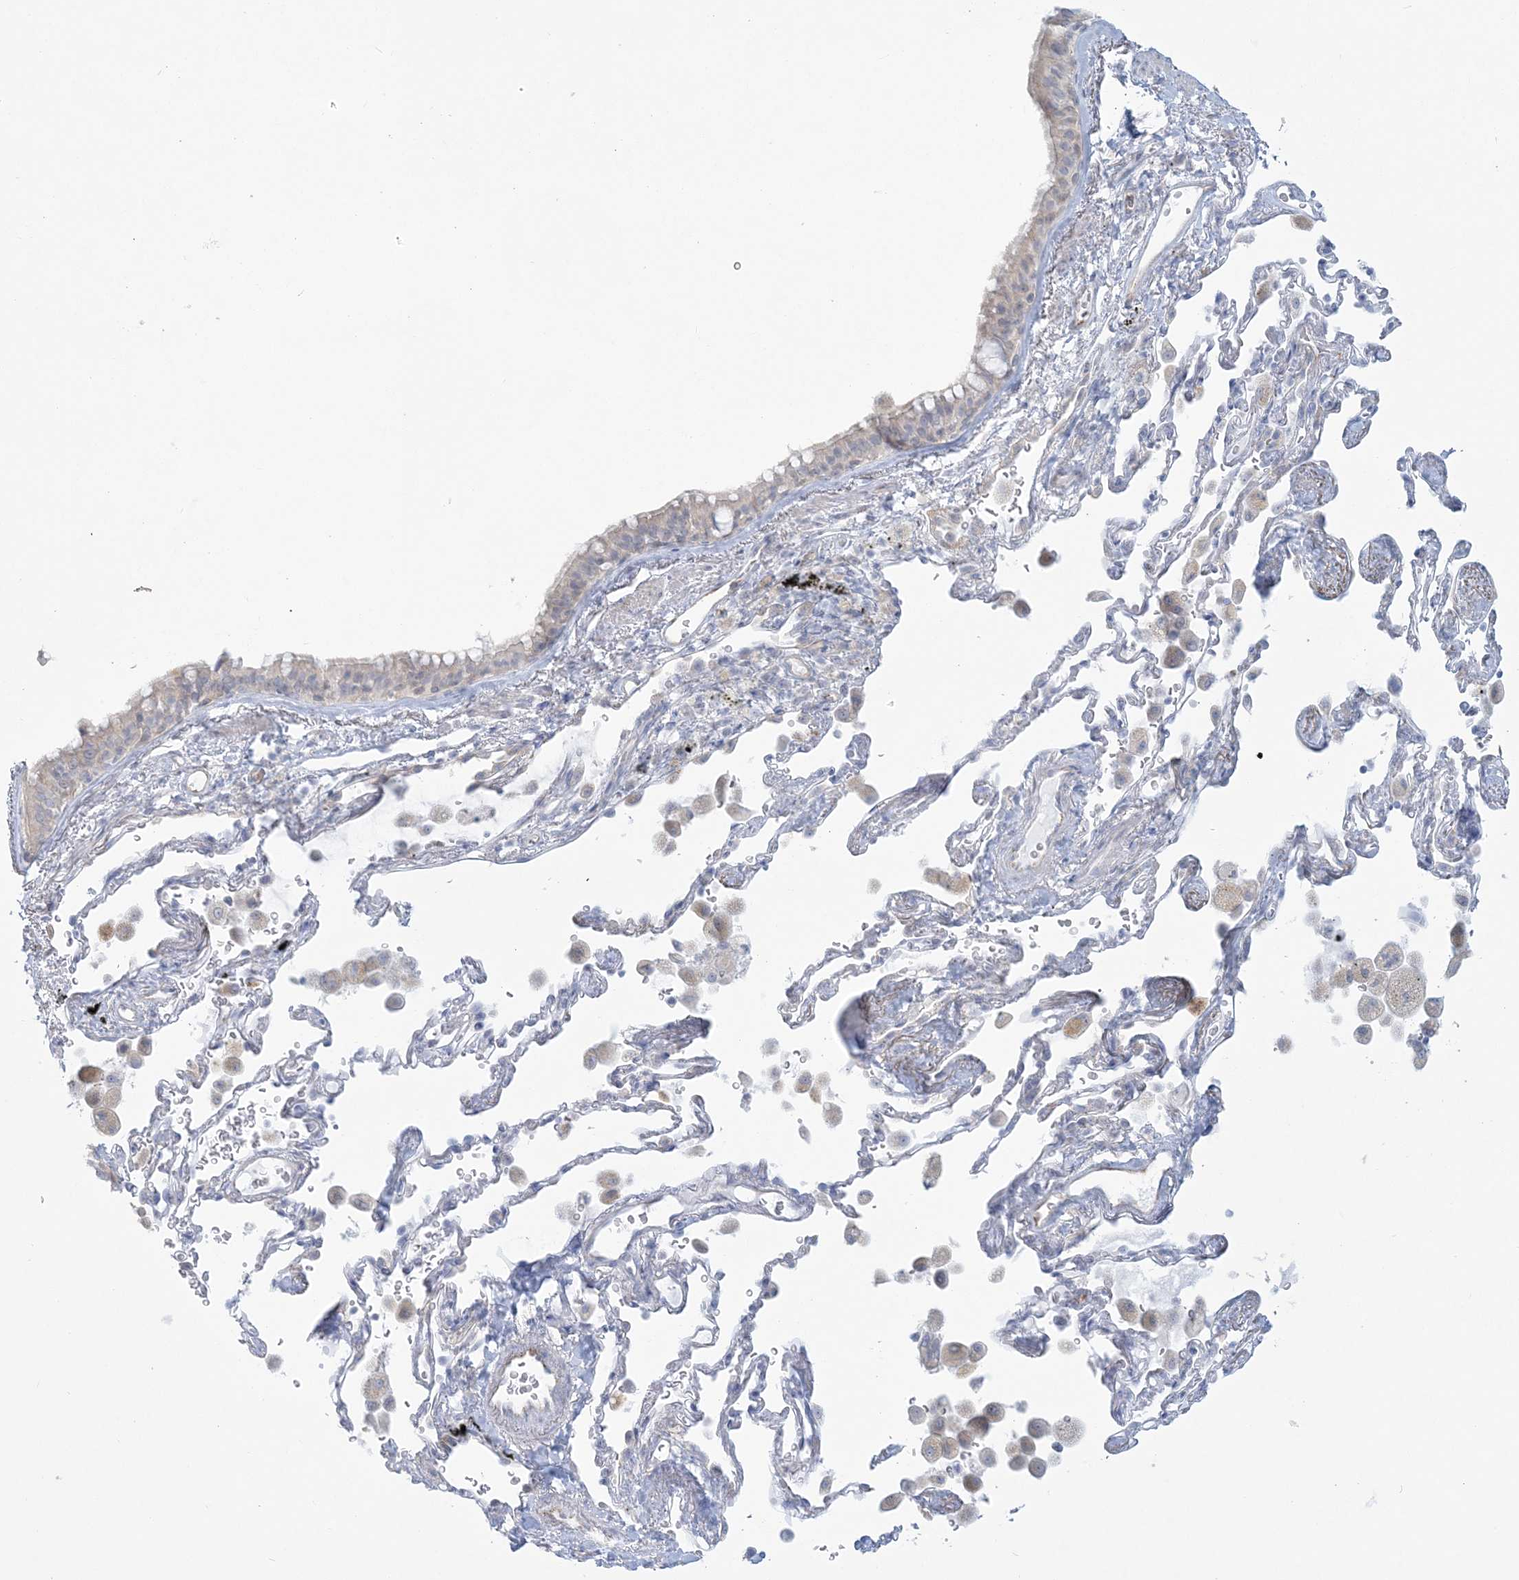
{"staining": {"intensity": "negative", "quantity": "none", "location": "none"}, "tissue": "bronchus", "cell_type": "Respiratory epithelial cells", "image_type": "normal", "snomed": [{"axis": "morphology", "description": "Normal tissue, NOS"}, {"axis": "morphology", "description": "Adenocarcinoma, NOS"}, {"axis": "topography", "description": "Bronchus"}, {"axis": "topography", "description": "Lung"}], "caption": "DAB immunohistochemical staining of unremarkable bronchus demonstrates no significant expression in respiratory epithelial cells. Nuclei are stained in blue.", "gene": "ENSG00000288637", "patient": {"sex": "male", "age": 54}}